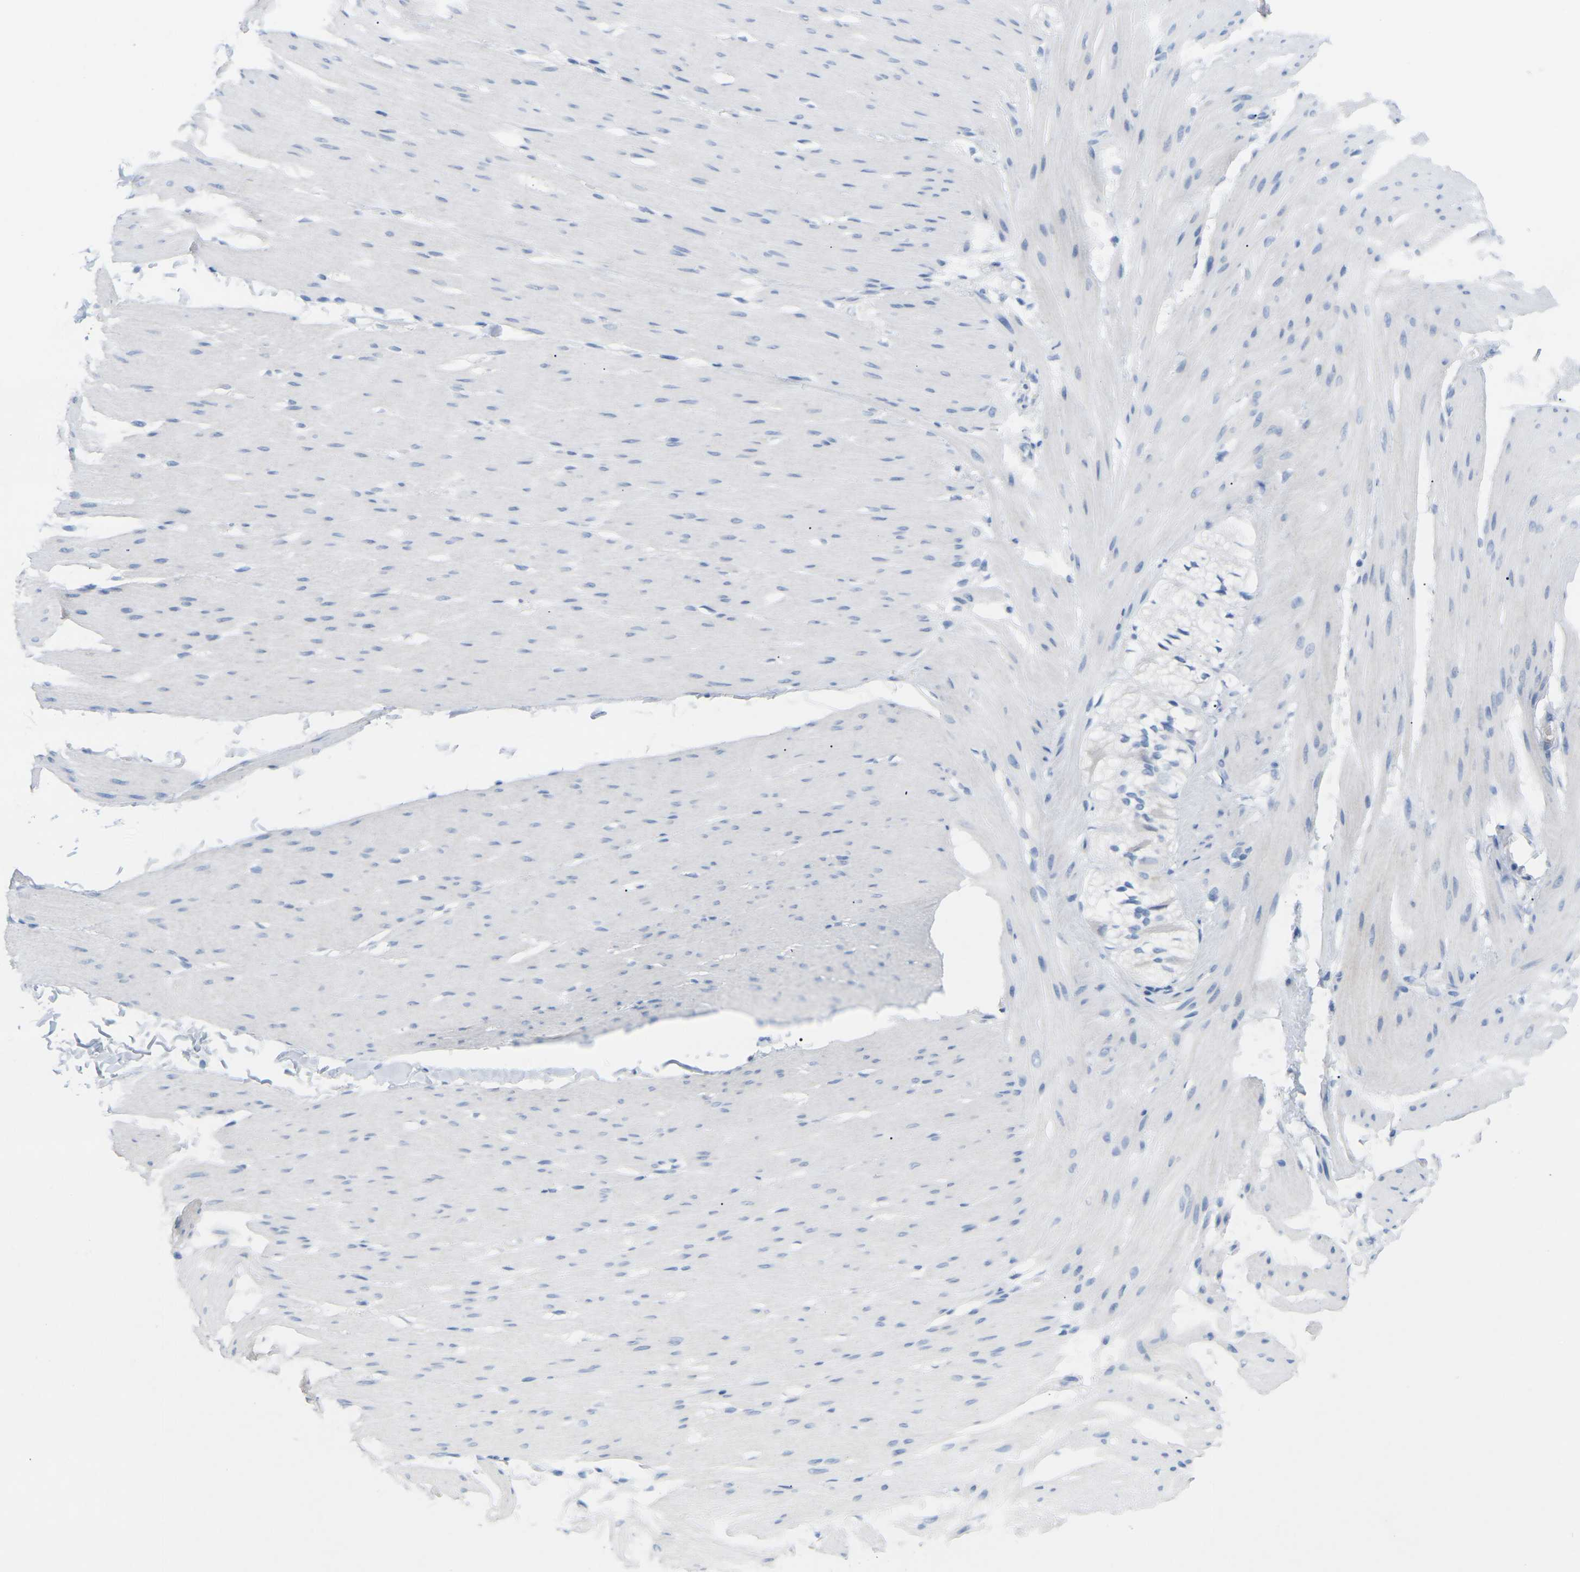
{"staining": {"intensity": "negative", "quantity": "none", "location": "none"}, "tissue": "smooth muscle", "cell_type": "Smooth muscle cells", "image_type": "normal", "snomed": [{"axis": "morphology", "description": "Normal tissue, NOS"}, {"axis": "topography", "description": "Smooth muscle"}, {"axis": "topography", "description": "Colon"}], "caption": "A high-resolution image shows IHC staining of normal smooth muscle, which exhibits no significant positivity in smooth muscle cells. Brightfield microscopy of IHC stained with DAB (brown) and hematoxylin (blue), captured at high magnification.", "gene": "HBG2", "patient": {"sex": "male", "age": 67}}